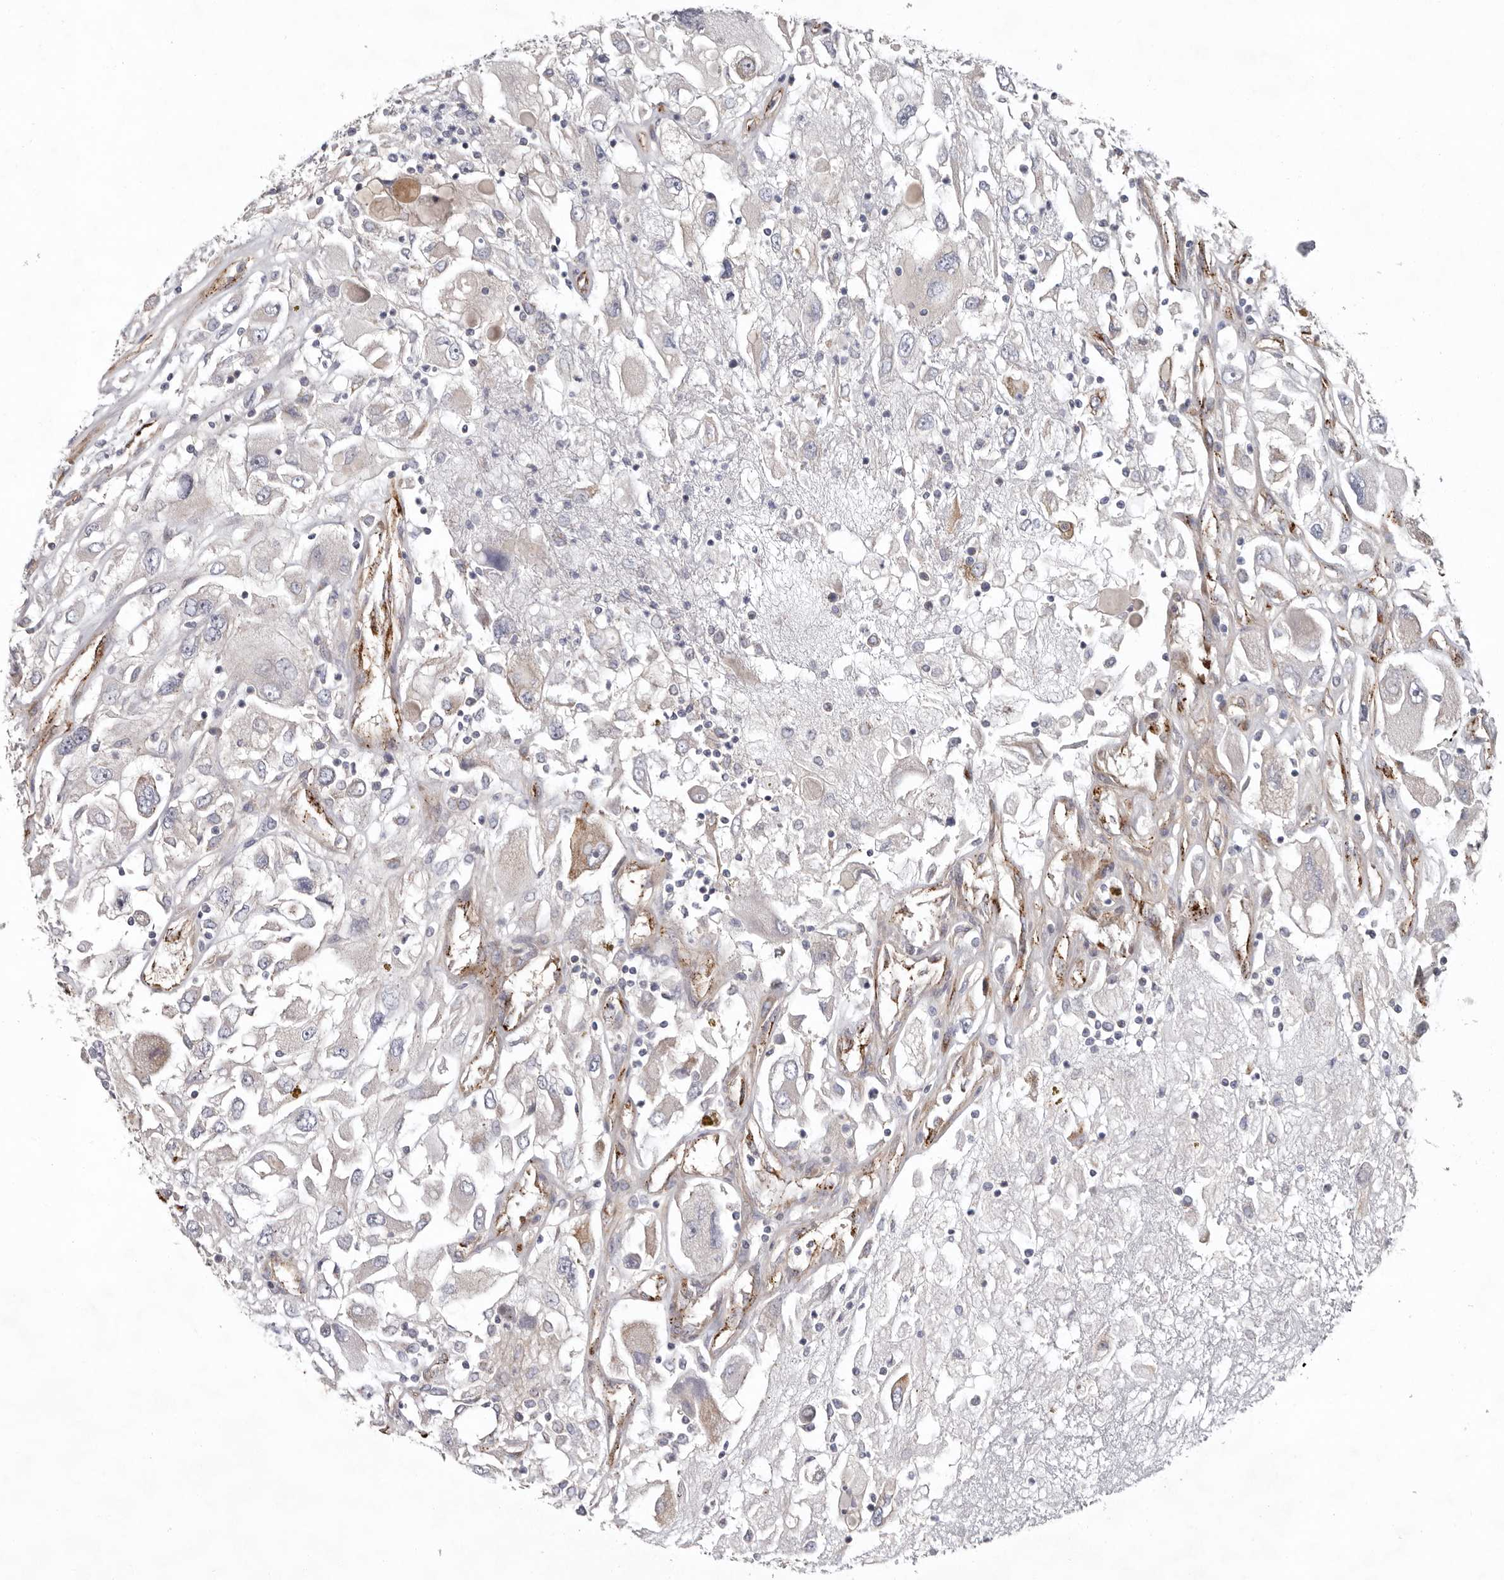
{"staining": {"intensity": "negative", "quantity": "none", "location": "none"}, "tissue": "renal cancer", "cell_type": "Tumor cells", "image_type": "cancer", "snomed": [{"axis": "morphology", "description": "Adenocarcinoma, NOS"}, {"axis": "topography", "description": "Kidney"}], "caption": "There is no significant positivity in tumor cells of renal cancer.", "gene": "LUZP1", "patient": {"sex": "female", "age": 52}}